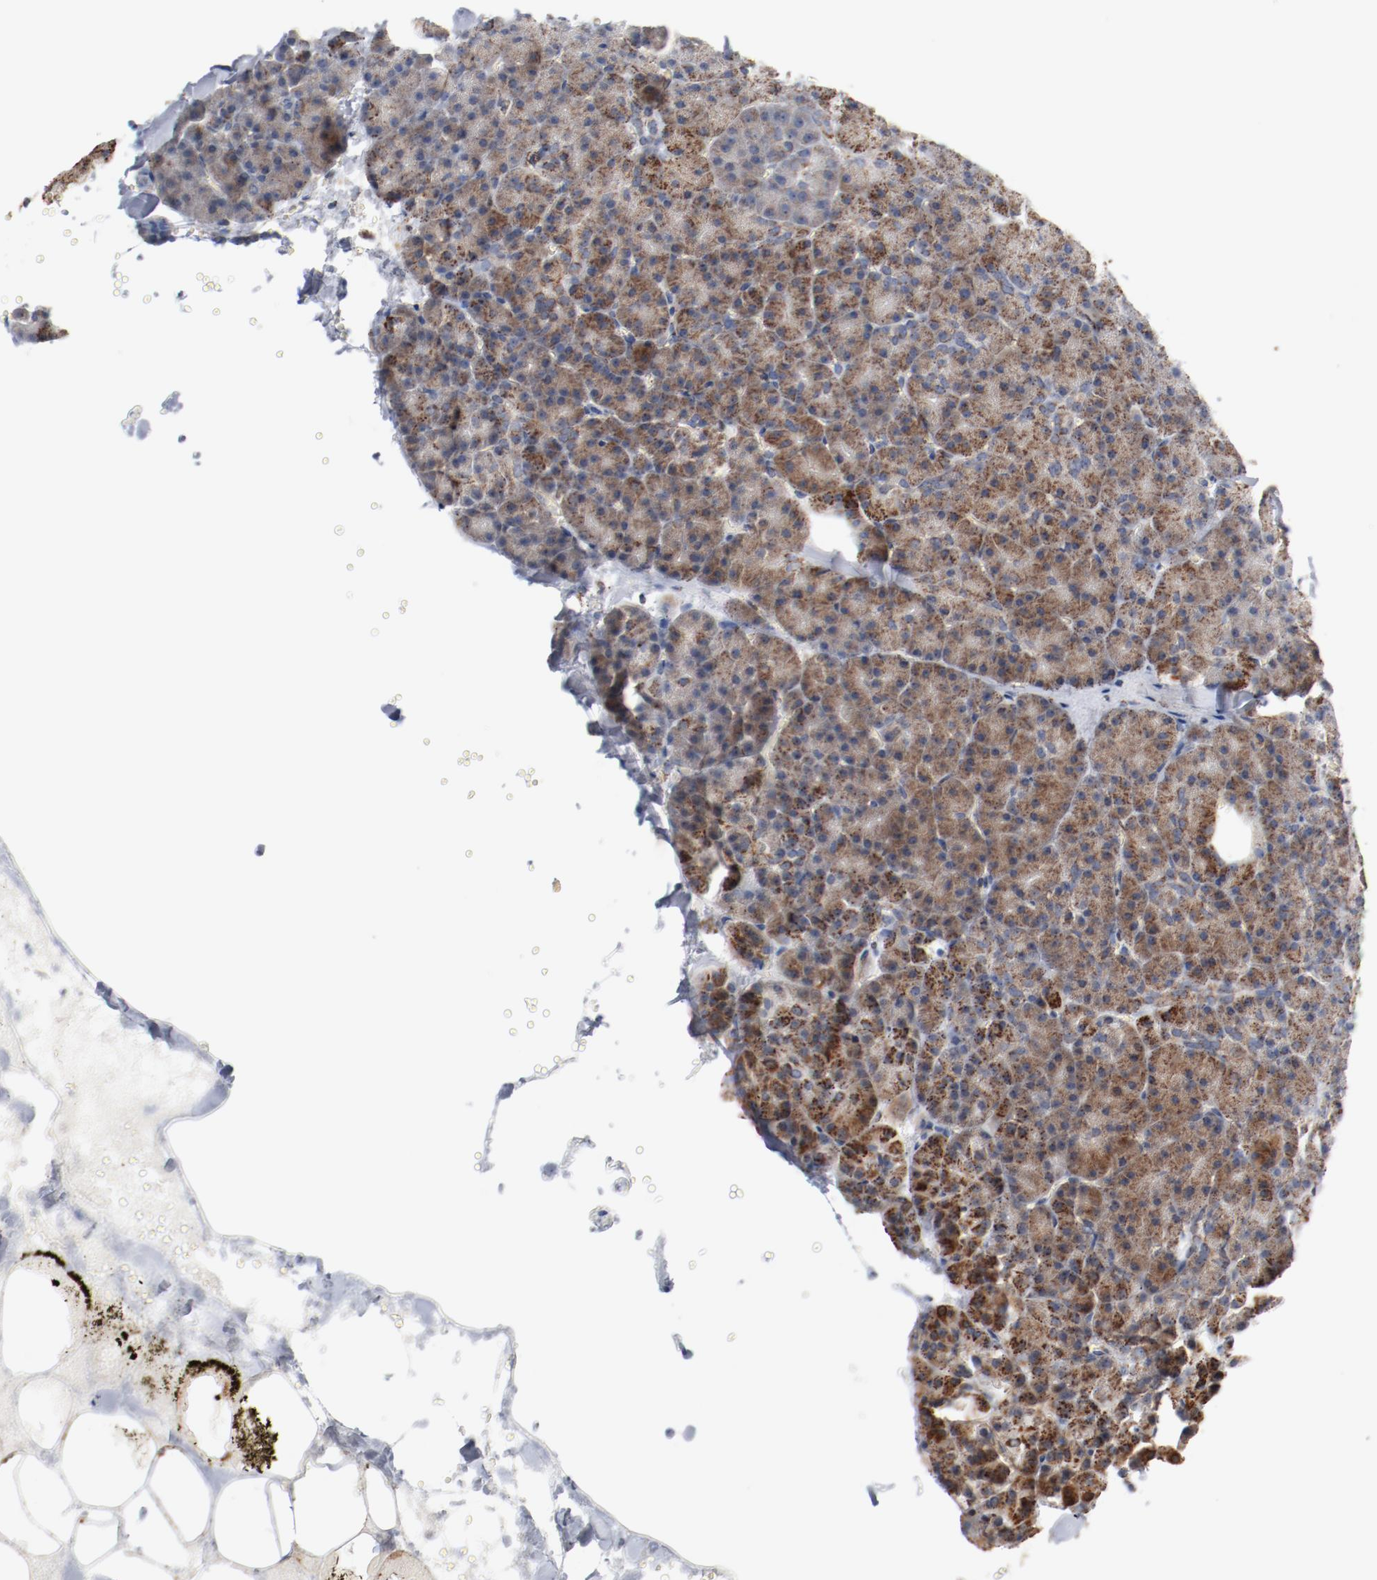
{"staining": {"intensity": "strong", "quantity": ">75%", "location": "cytoplasmic/membranous"}, "tissue": "pancreas", "cell_type": "Exocrine glandular cells", "image_type": "normal", "snomed": [{"axis": "morphology", "description": "Normal tissue, NOS"}, {"axis": "topography", "description": "Pancreas"}], "caption": "An immunohistochemistry (IHC) image of unremarkable tissue is shown. Protein staining in brown labels strong cytoplasmic/membranous positivity in pancreas within exocrine glandular cells. (Brightfield microscopy of DAB IHC at high magnification).", "gene": "NDUFS4", "patient": {"sex": "female", "age": 35}}